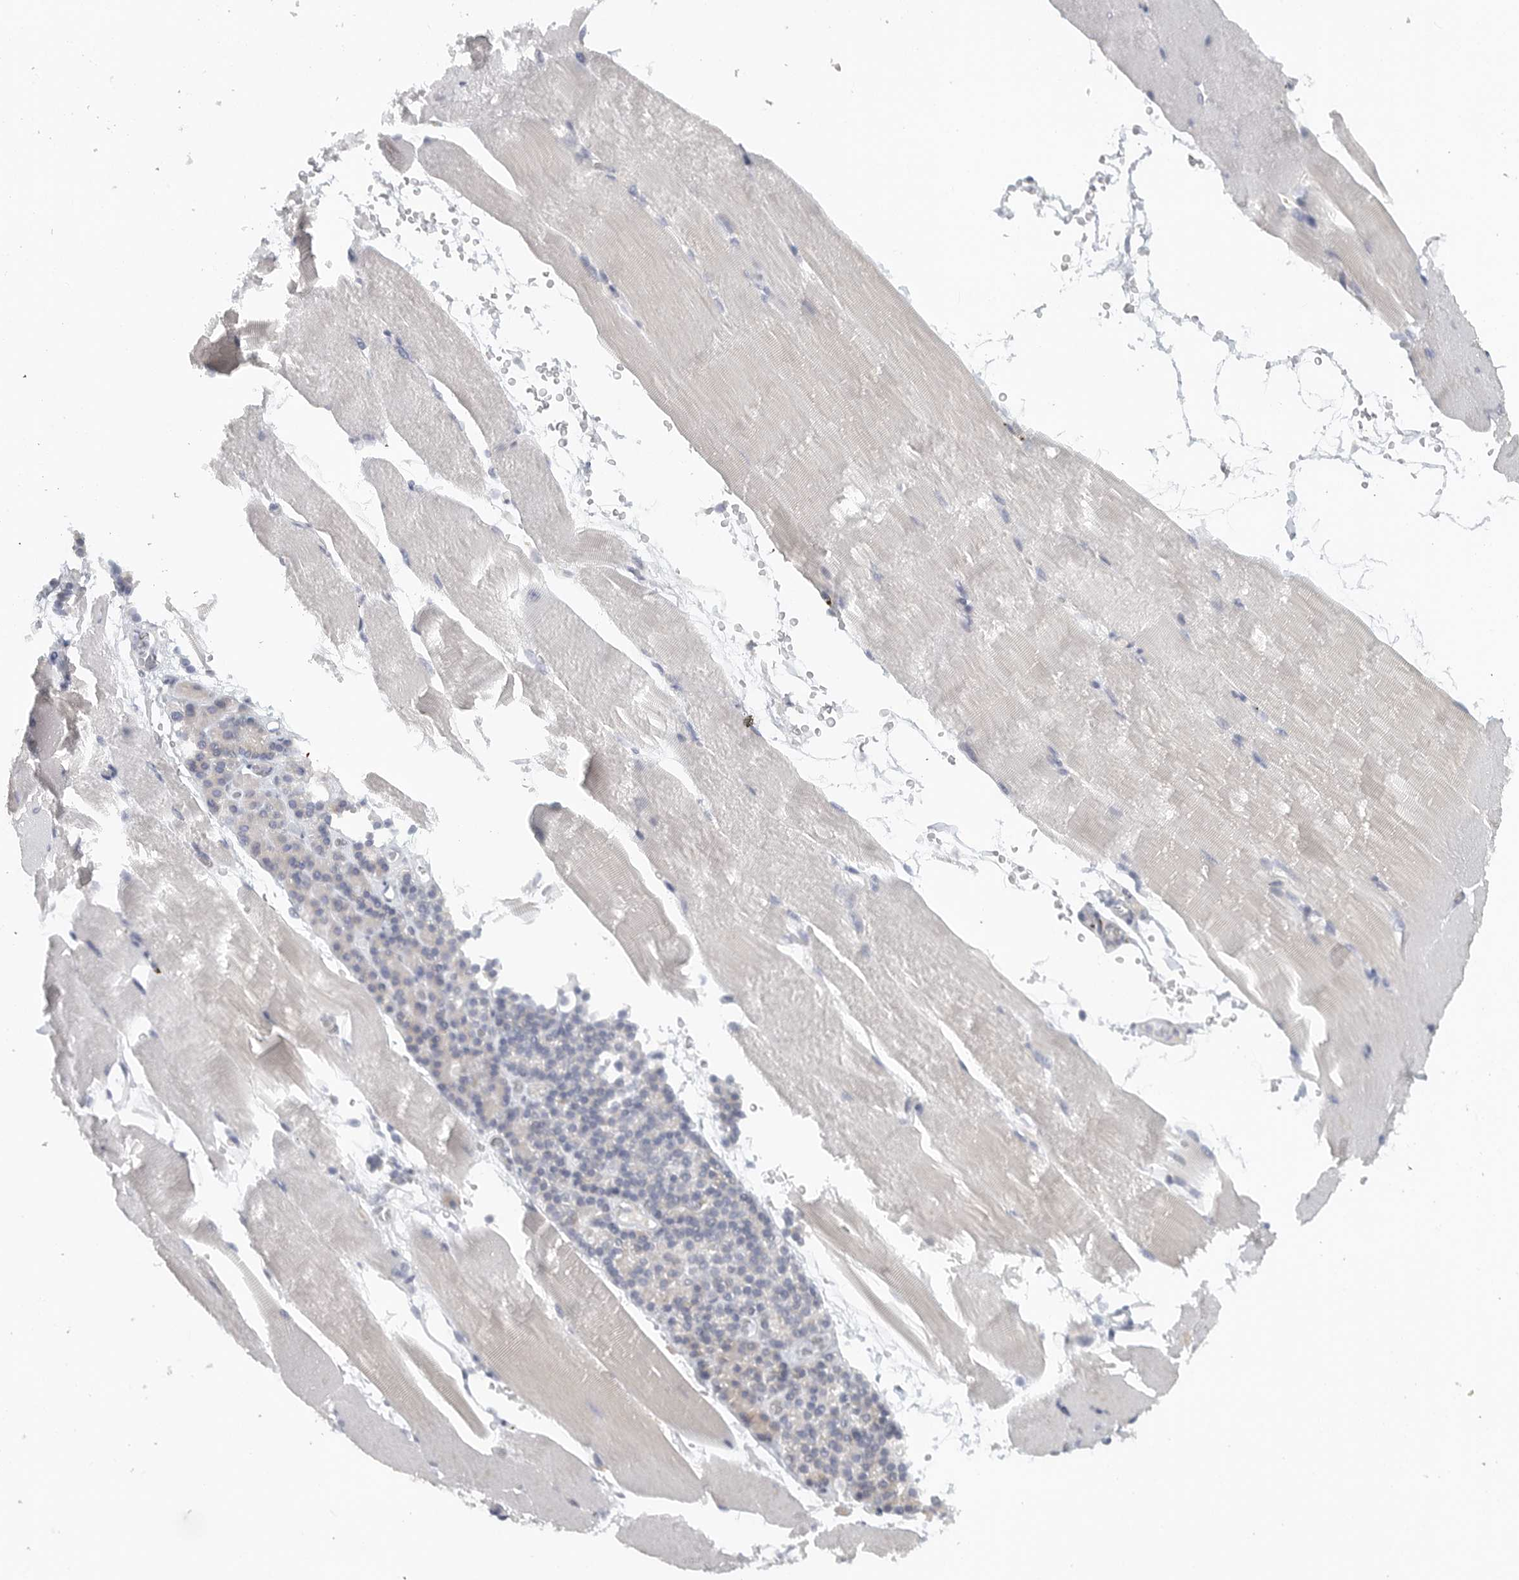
{"staining": {"intensity": "negative", "quantity": "none", "location": "none"}, "tissue": "skeletal muscle", "cell_type": "Myocytes", "image_type": "normal", "snomed": [{"axis": "morphology", "description": "Normal tissue, NOS"}, {"axis": "topography", "description": "Skeletal muscle"}, {"axis": "topography", "description": "Parathyroid gland"}], "caption": "IHC image of normal human skeletal muscle stained for a protein (brown), which demonstrates no expression in myocytes.", "gene": "PAM", "patient": {"sex": "female", "age": 37}}